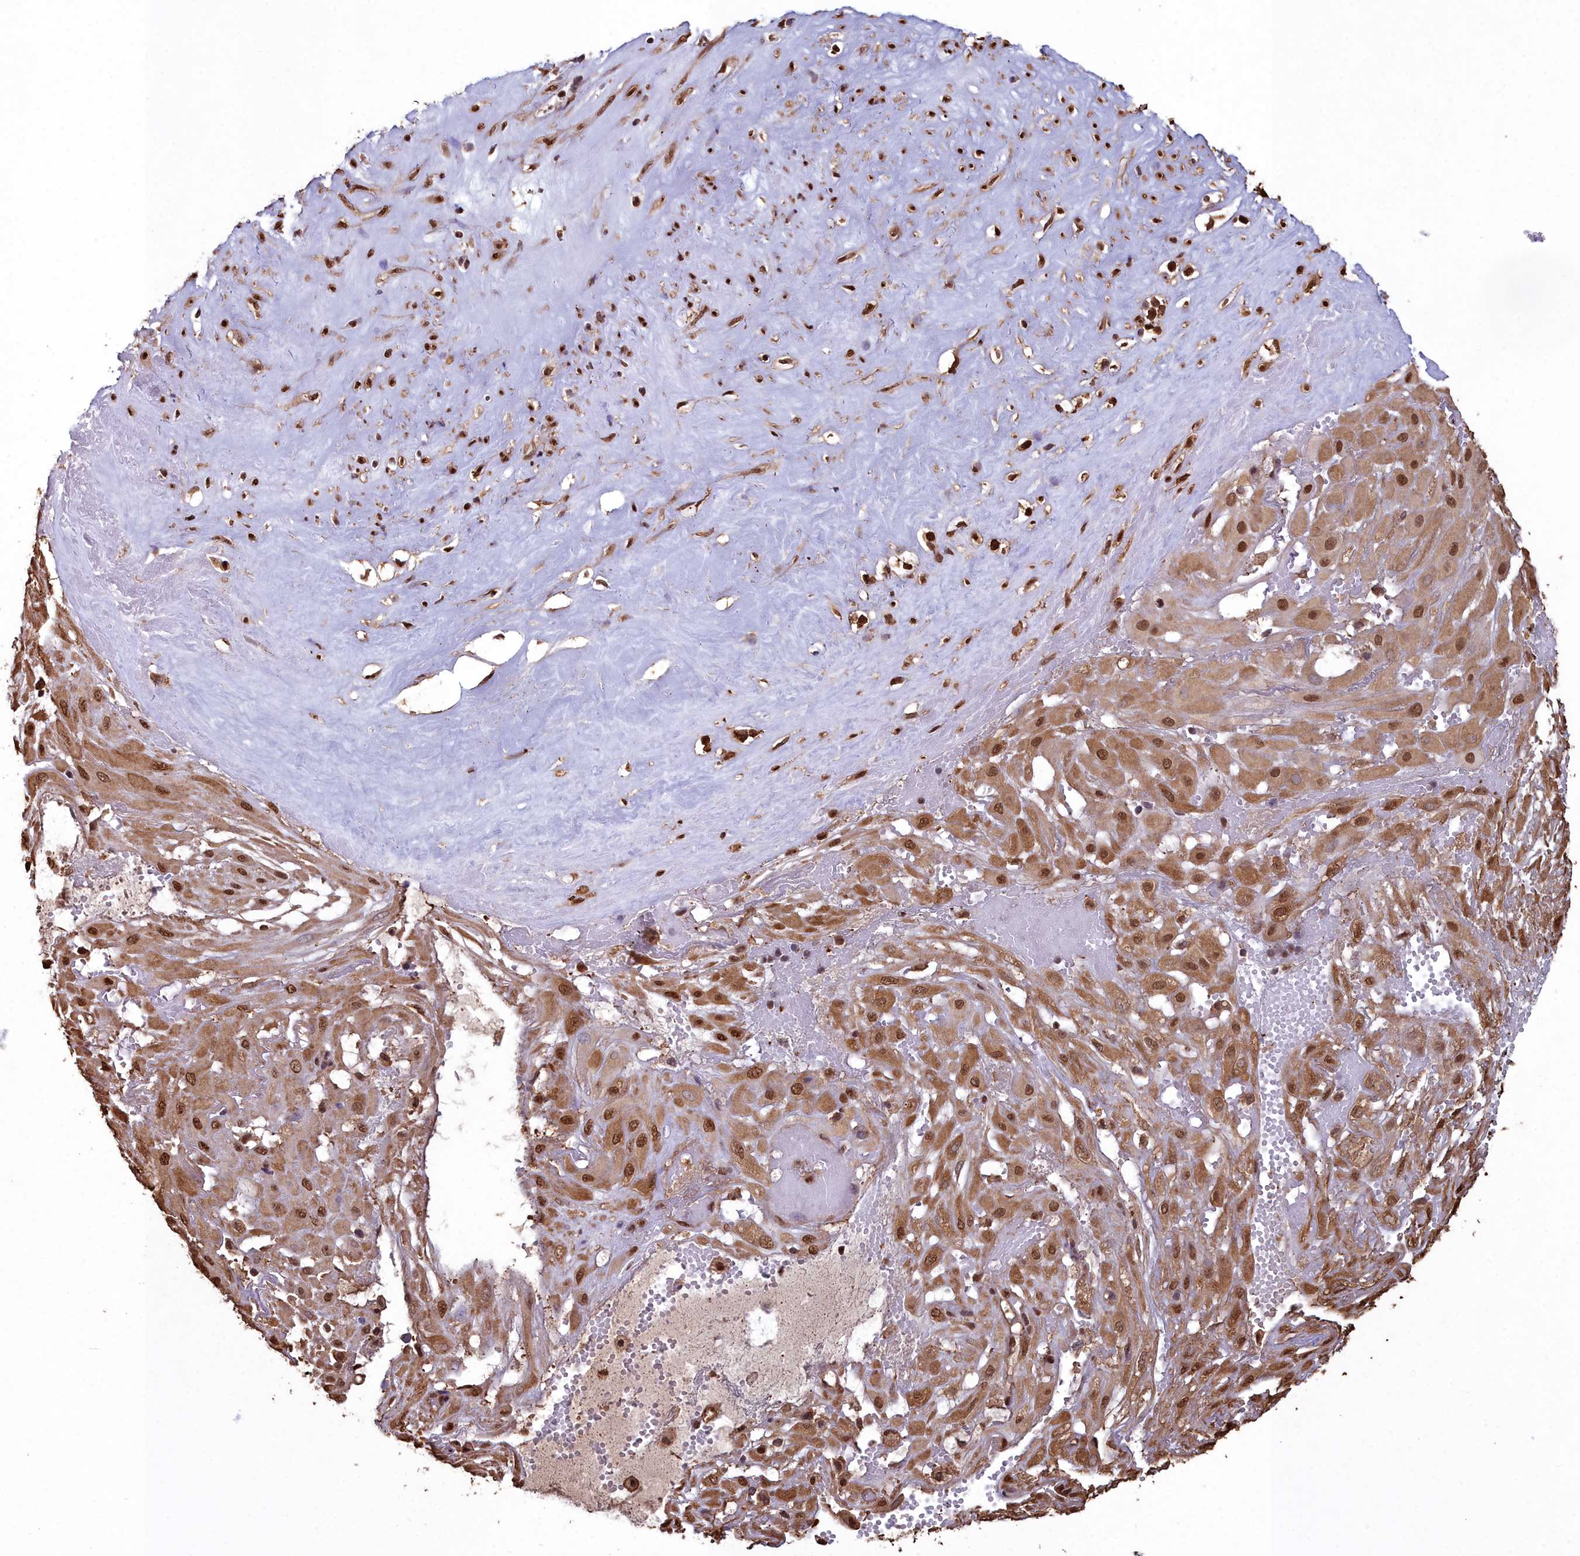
{"staining": {"intensity": "moderate", "quantity": ">75%", "location": "cytoplasmic/membranous,nuclear"}, "tissue": "cervical cancer", "cell_type": "Tumor cells", "image_type": "cancer", "snomed": [{"axis": "morphology", "description": "Squamous cell carcinoma, NOS"}, {"axis": "topography", "description": "Cervix"}], "caption": "Tumor cells demonstrate medium levels of moderate cytoplasmic/membranous and nuclear staining in approximately >75% of cells in human cervical cancer (squamous cell carcinoma). (Brightfield microscopy of DAB IHC at high magnification).", "gene": "GAPDH", "patient": {"sex": "female", "age": 36}}